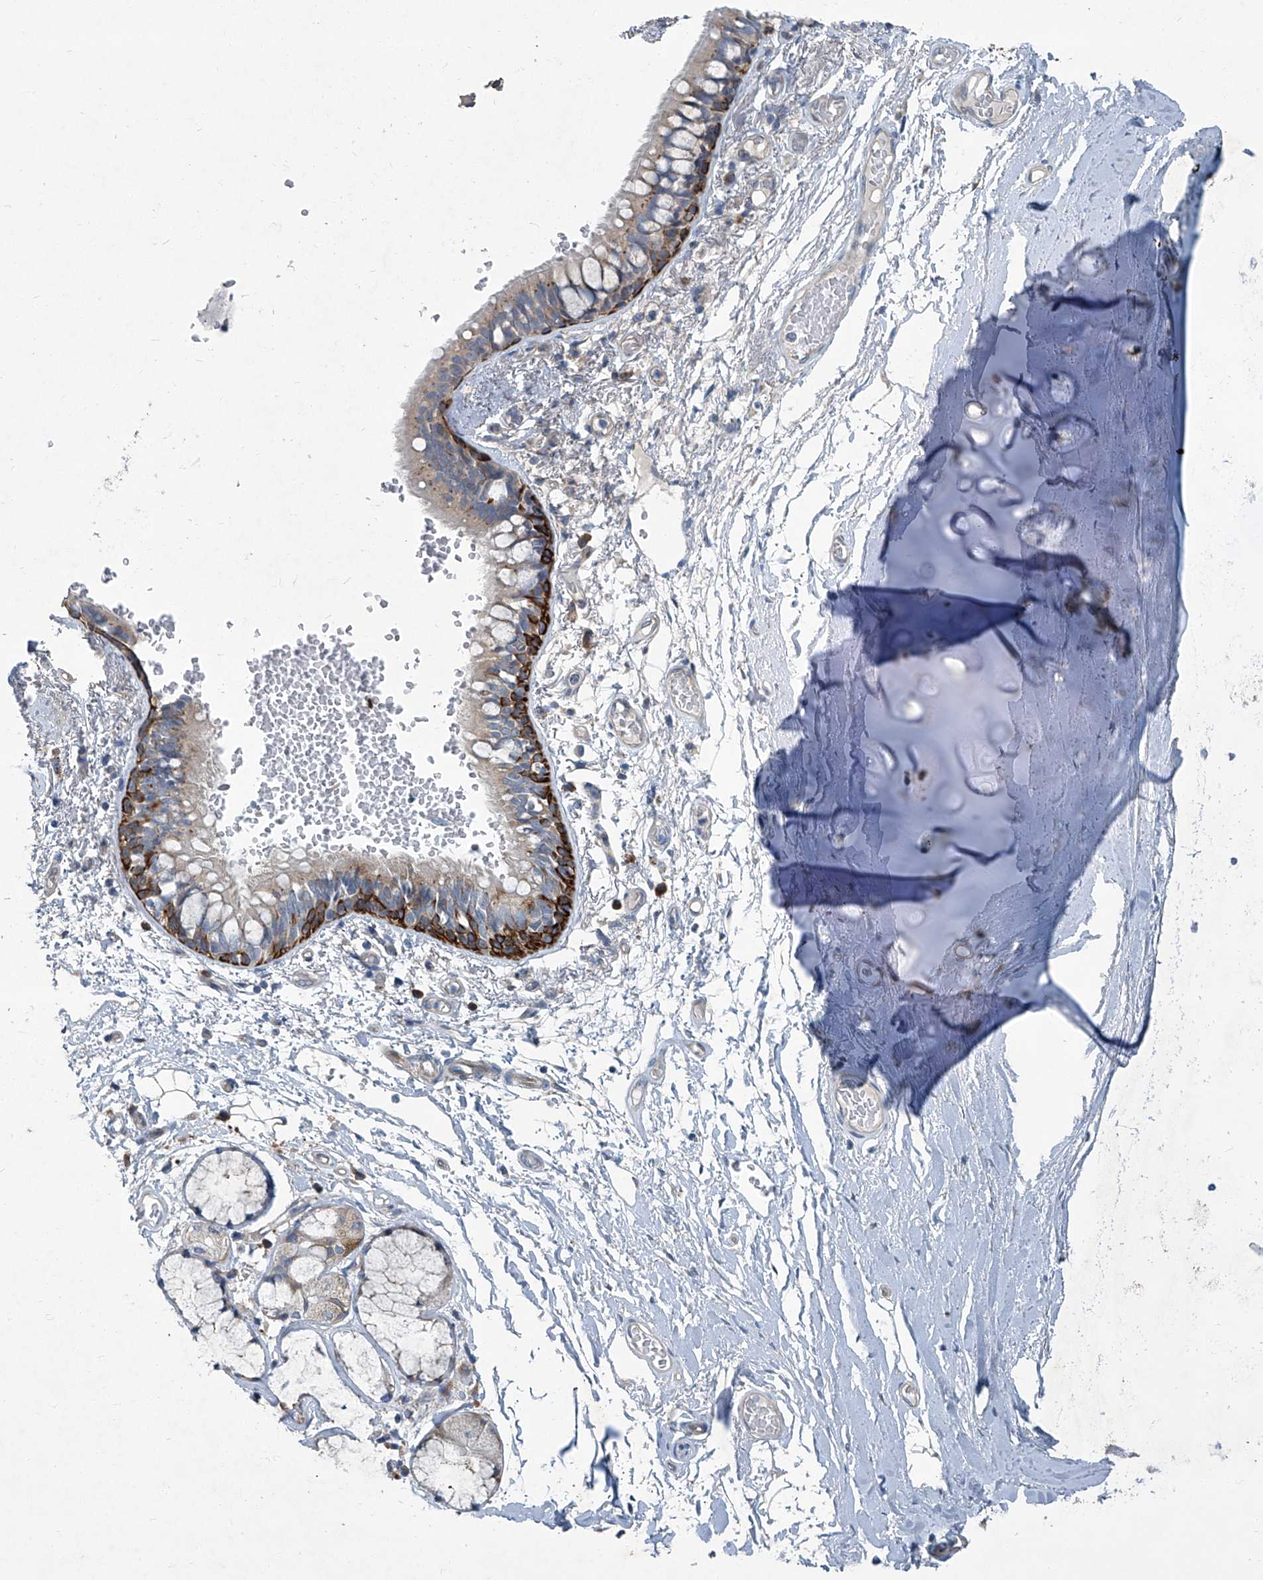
{"staining": {"intensity": "strong", "quantity": "<25%", "location": "cytoplasmic/membranous"}, "tissue": "bronchus", "cell_type": "Respiratory epithelial cells", "image_type": "normal", "snomed": [{"axis": "morphology", "description": "Normal tissue, NOS"}, {"axis": "topography", "description": "Cartilage tissue"}, {"axis": "topography", "description": "Bronchus"}], "caption": "This micrograph exhibits immunohistochemistry staining of unremarkable bronchus, with medium strong cytoplasmic/membranous staining in about <25% of respiratory epithelial cells.", "gene": "SLC26A11", "patient": {"sex": "female", "age": 73}}